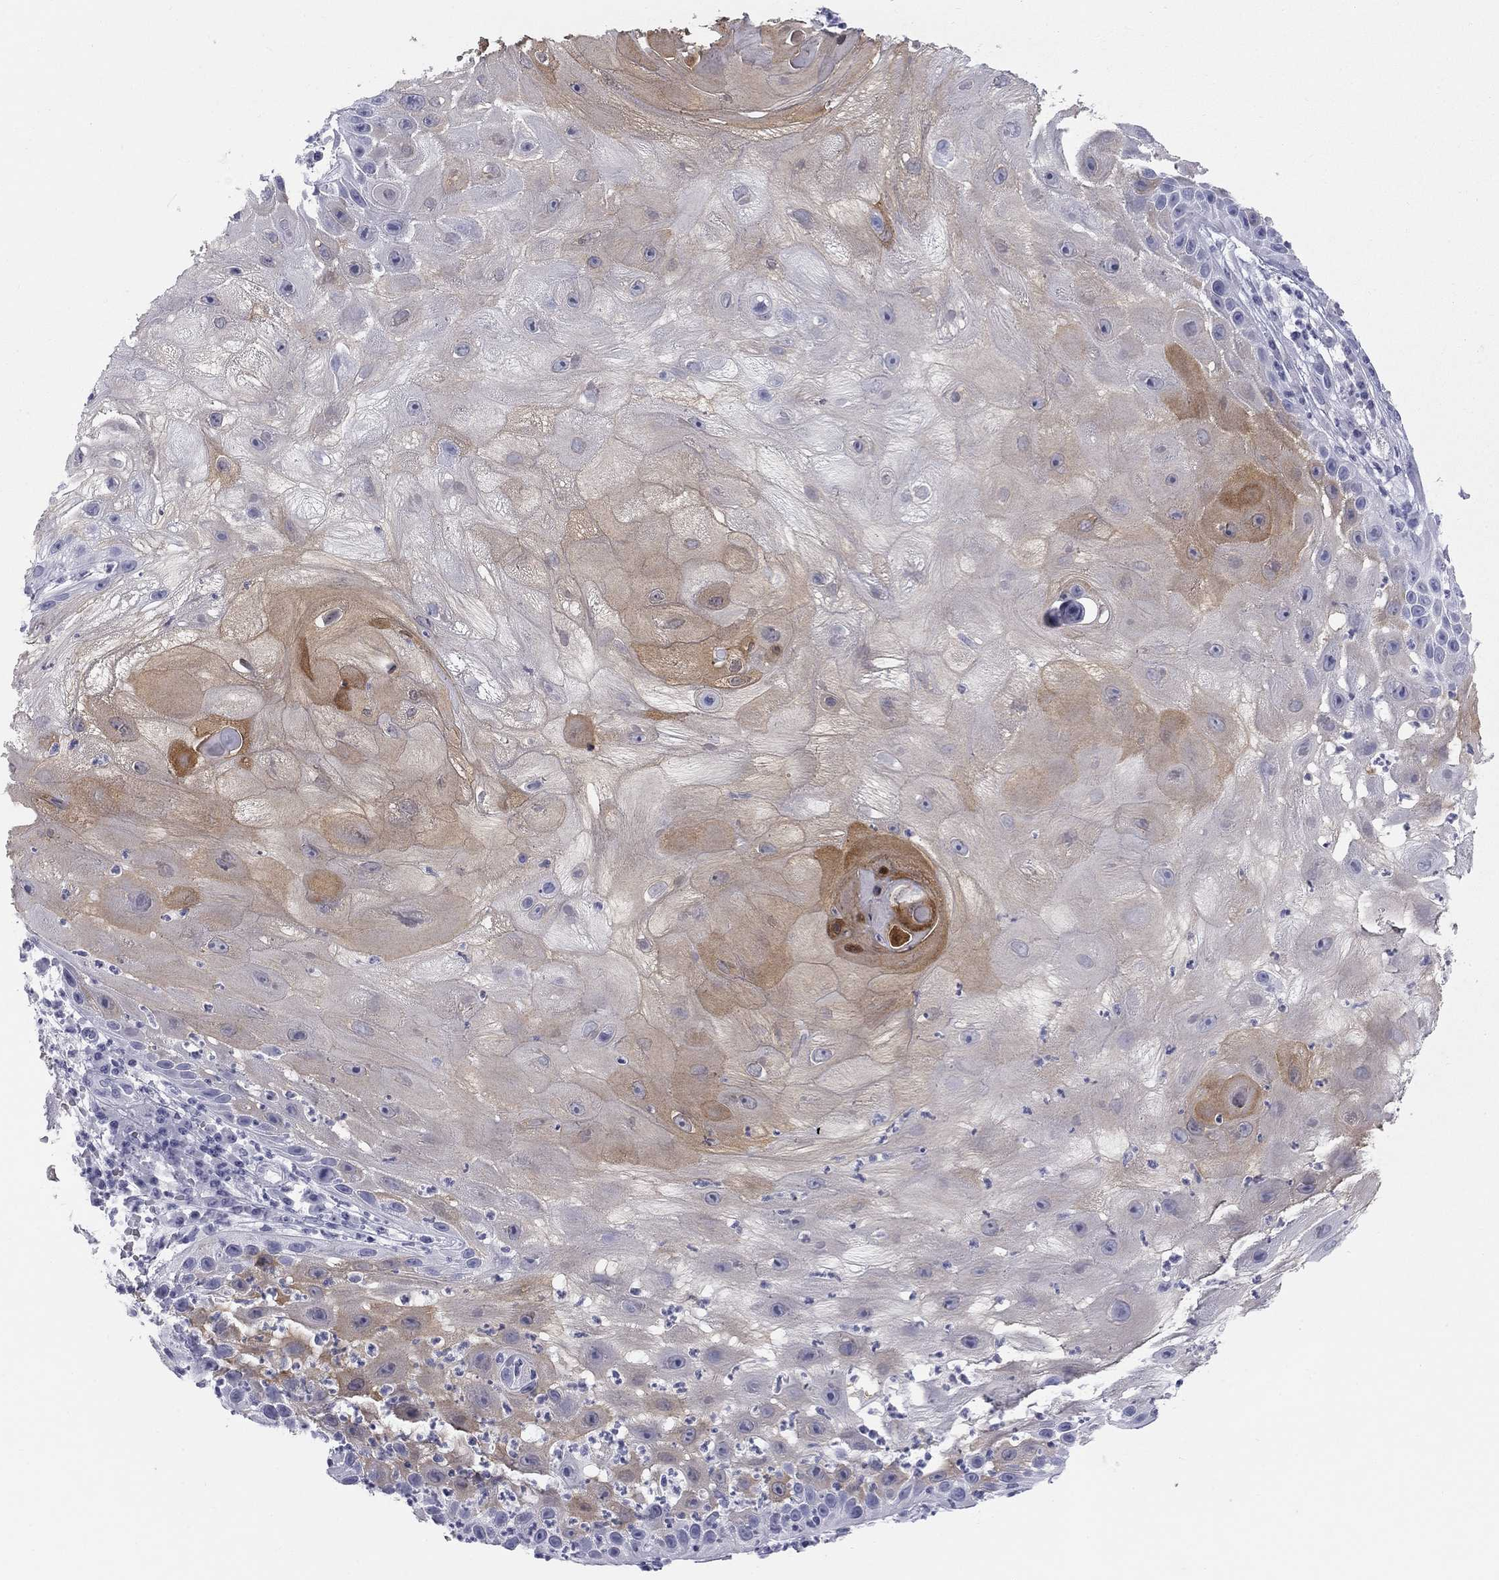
{"staining": {"intensity": "moderate", "quantity": "<25%", "location": "cytoplasmic/membranous"}, "tissue": "skin cancer", "cell_type": "Tumor cells", "image_type": "cancer", "snomed": [{"axis": "morphology", "description": "Normal tissue, NOS"}, {"axis": "morphology", "description": "Squamous cell carcinoma, NOS"}, {"axis": "topography", "description": "Skin"}], "caption": "Immunohistochemical staining of human skin cancer (squamous cell carcinoma) shows low levels of moderate cytoplasmic/membranous staining in about <25% of tumor cells.", "gene": "SULT2B1", "patient": {"sex": "male", "age": 79}}